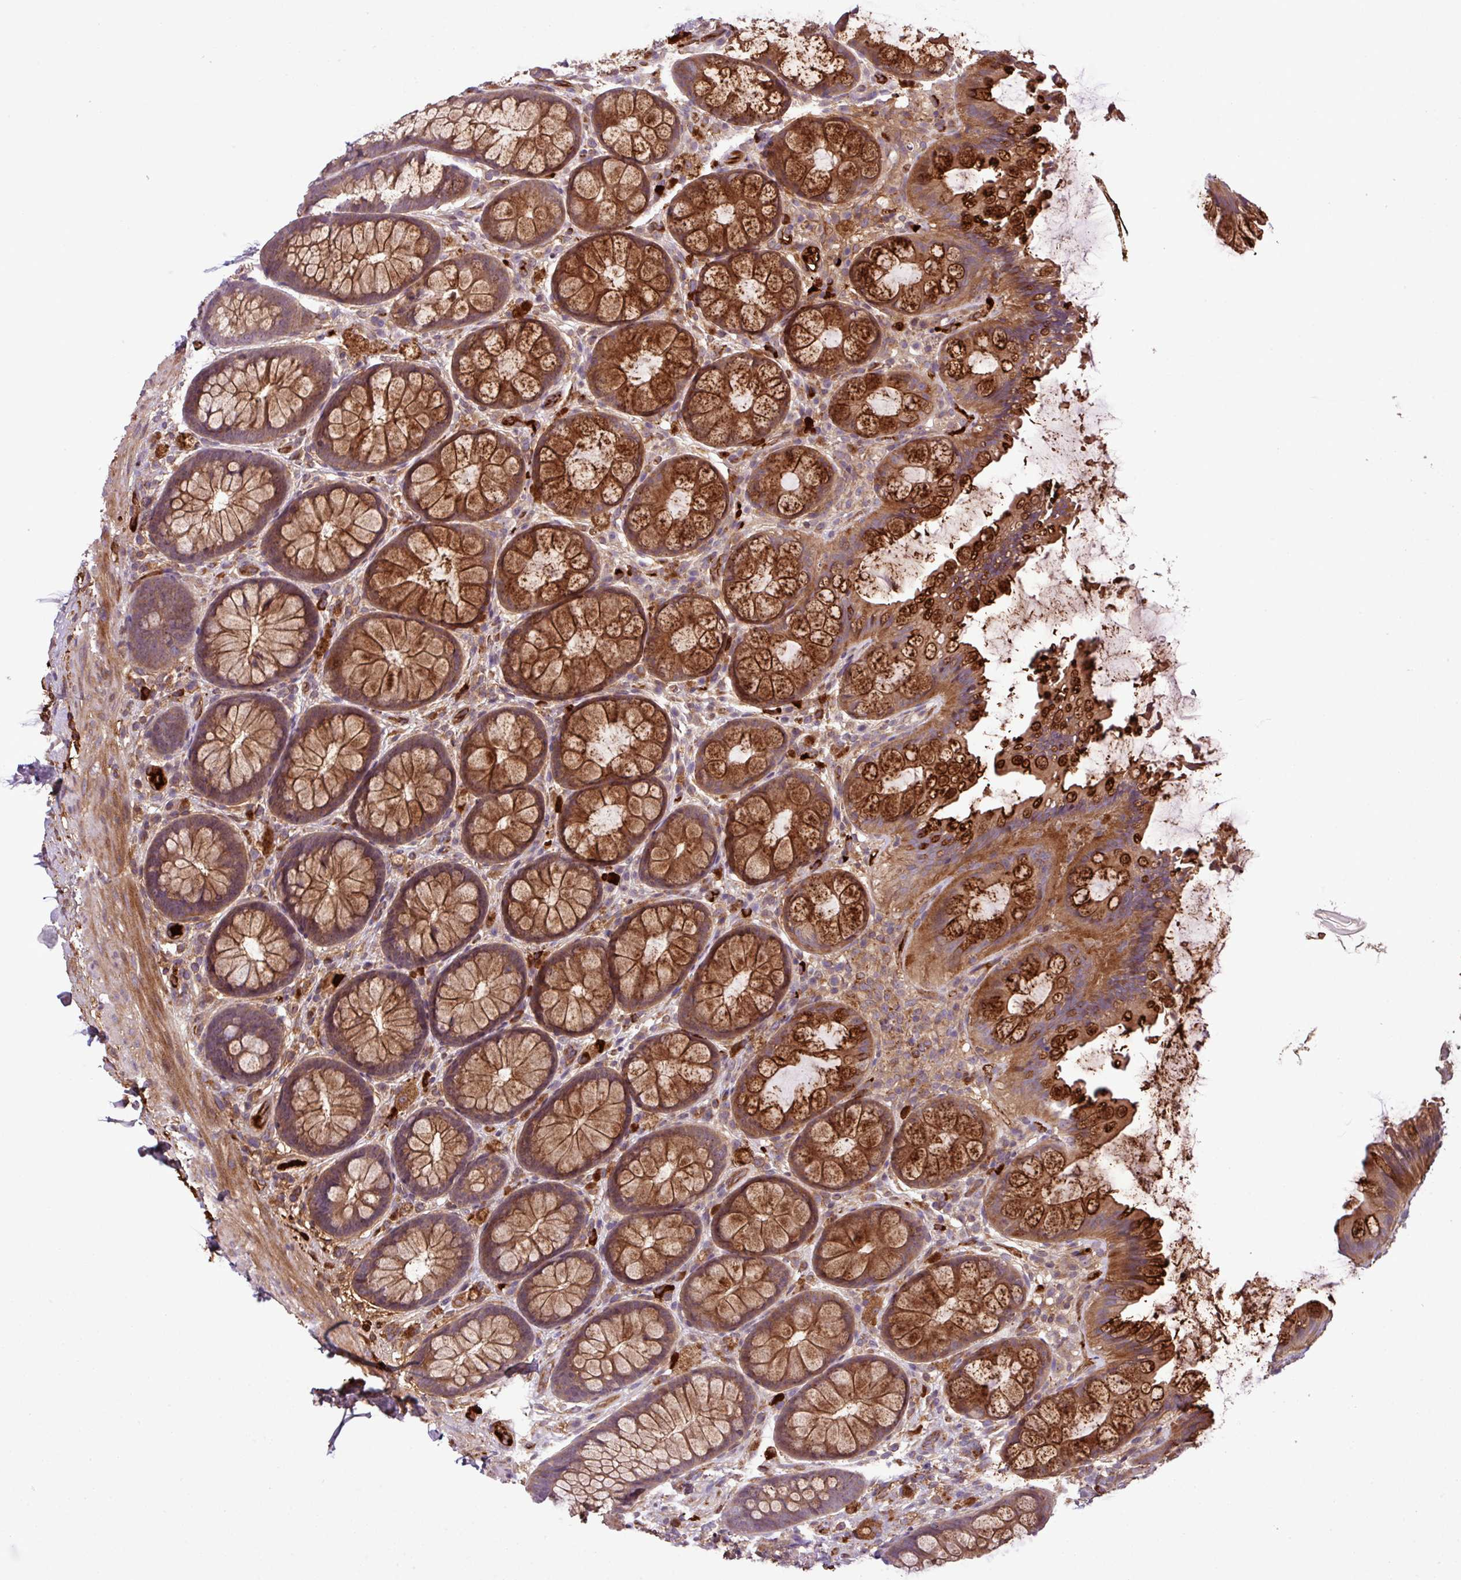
{"staining": {"intensity": "strong", "quantity": ">75%", "location": "cytoplasmic/membranous"}, "tissue": "rectum", "cell_type": "Glandular cells", "image_type": "normal", "snomed": [{"axis": "morphology", "description": "Normal tissue, NOS"}, {"axis": "topography", "description": "Rectum"}], "caption": "Normal rectum shows strong cytoplasmic/membranous positivity in approximately >75% of glandular cells (DAB (3,3'-diaminobenzidine) IHC, brown staining for protein, blue staining for nuclei)..", "gene": "ZNF266", "patient": {"sex": "female", "age": 67}}